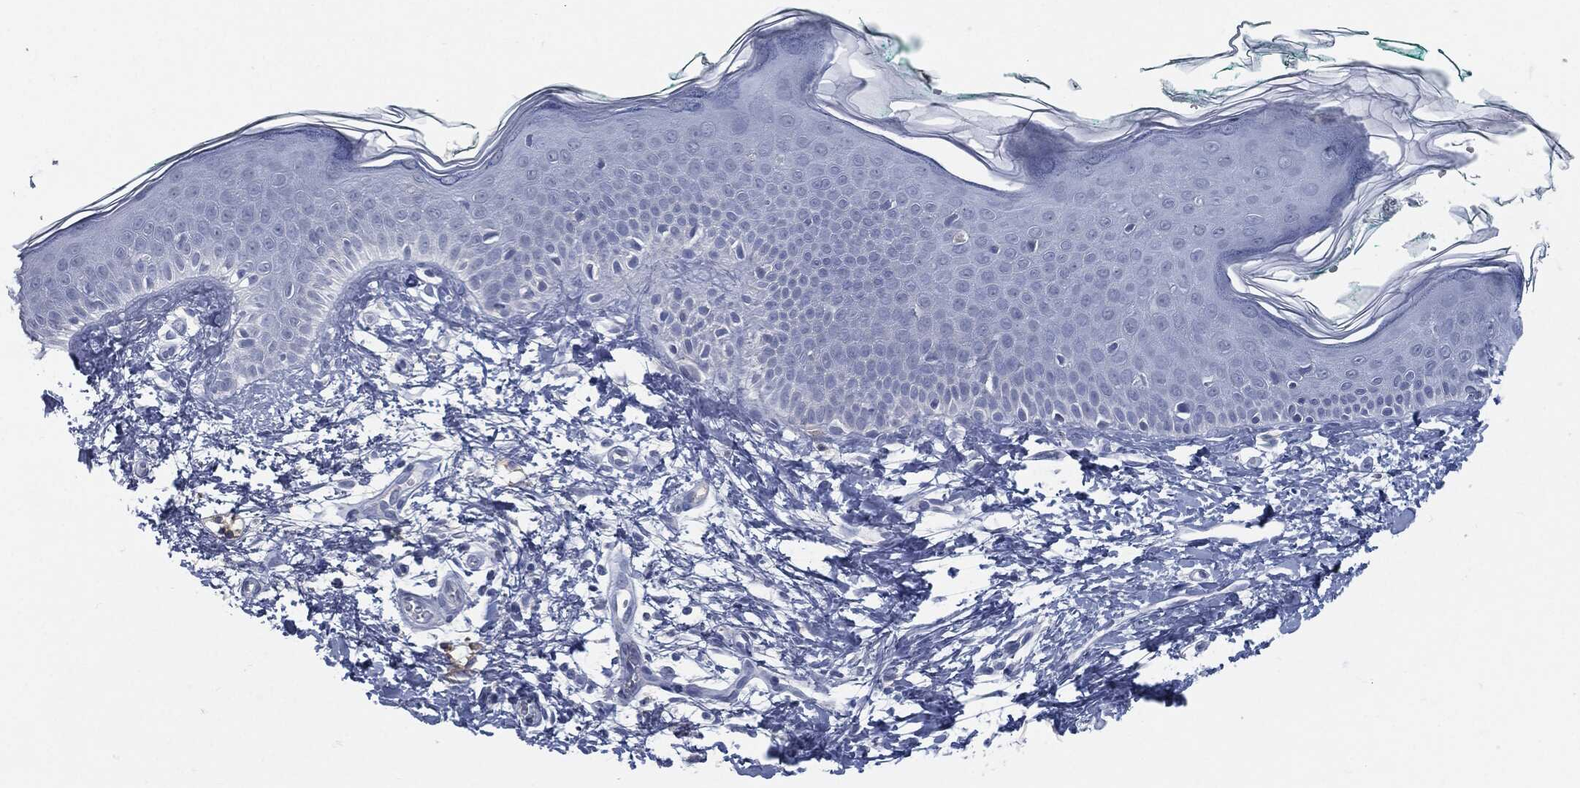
{"staining": {"intensity": "negative", "quantity": "none", "location": "none"}, "tissue": "skin", "cell_type": "Fibroblasts", "image_type": "normal", "snomed": [{"axis": "morphology", "description": "Normal tissue, NOS"}, {"axis": "morphology", "description": "Basal cell carcinoma"}, {"axis": "topography", "description": "Skin"}], "caption": "Immunohistochemistry (IHC) photomicrograph of normal skin stained for a protein (brown), which reveals no expression in fibroblasts. (Stains: DAB (3,3'-diaminobenzidine) immunohistochemistry (IHC) with hematoxylin counter stain, Microscopy: brightfield microscopy at high magnification).", "gene": "MST1", "patient": {"sex": "male", "age": 33}}